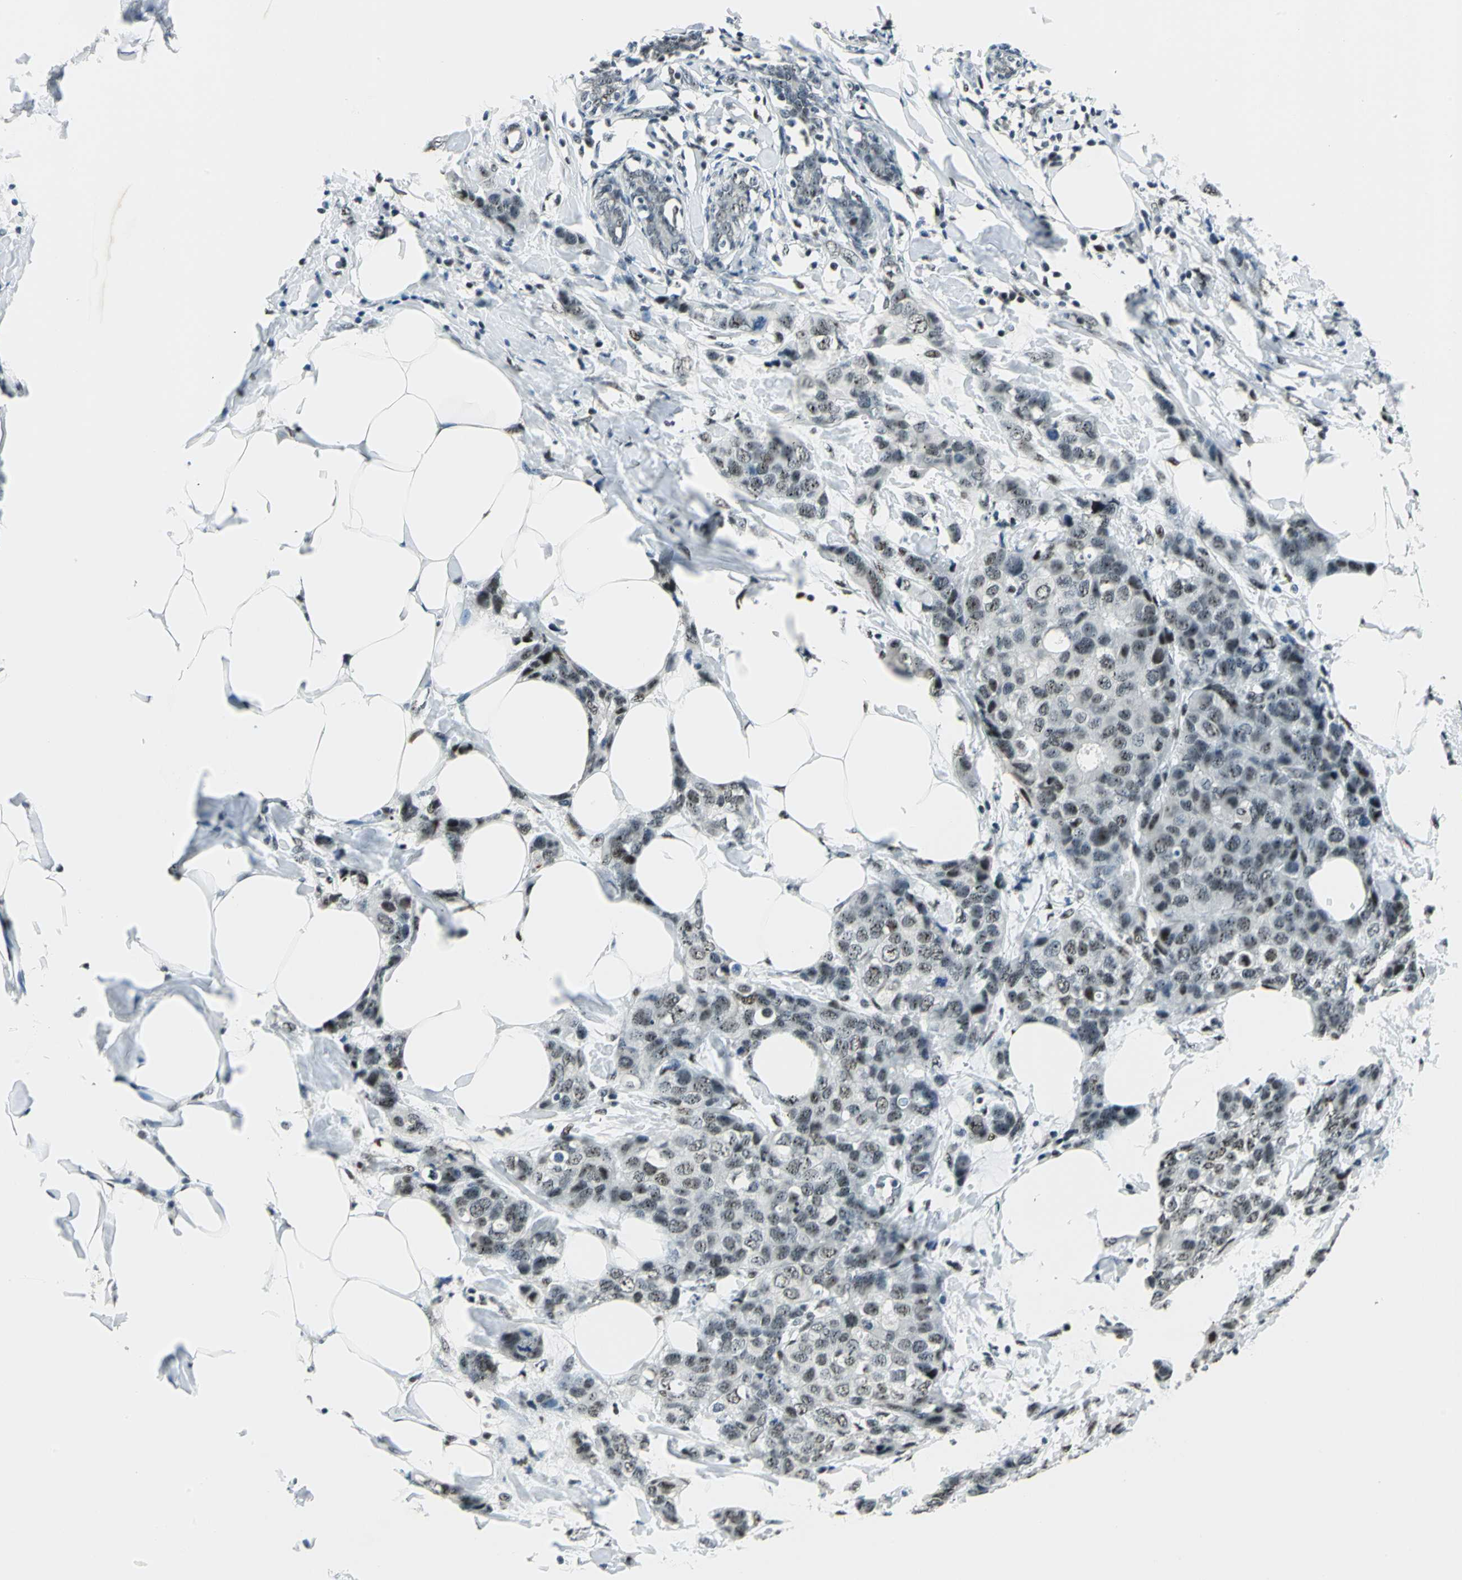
{"staining": {"intensity": "moderate", "quantity": ">75%", "location": "nuclear"}, "tissue": "breast cancer", "cell_type": "Tumor cells", "image_type": "cancer", "snomed": [{"axis": "morphology", "description": "Normal tissue, NOS"}, {"axis": "morphology", "description": "Duct carcinoma"}, {"axis": "topography", "description": "Breast"}], "caption": "Immunohistochemical staining of breast cancer reveals moderate nuclear protein expression in about >75% of tumor cells. (DAB (3,3'-diaminobenzidine) IHC, brown staining for protein, blue staining for nuclei).", "gene": "KAT6B", "patient": {"sex": "female", "age": 50}}